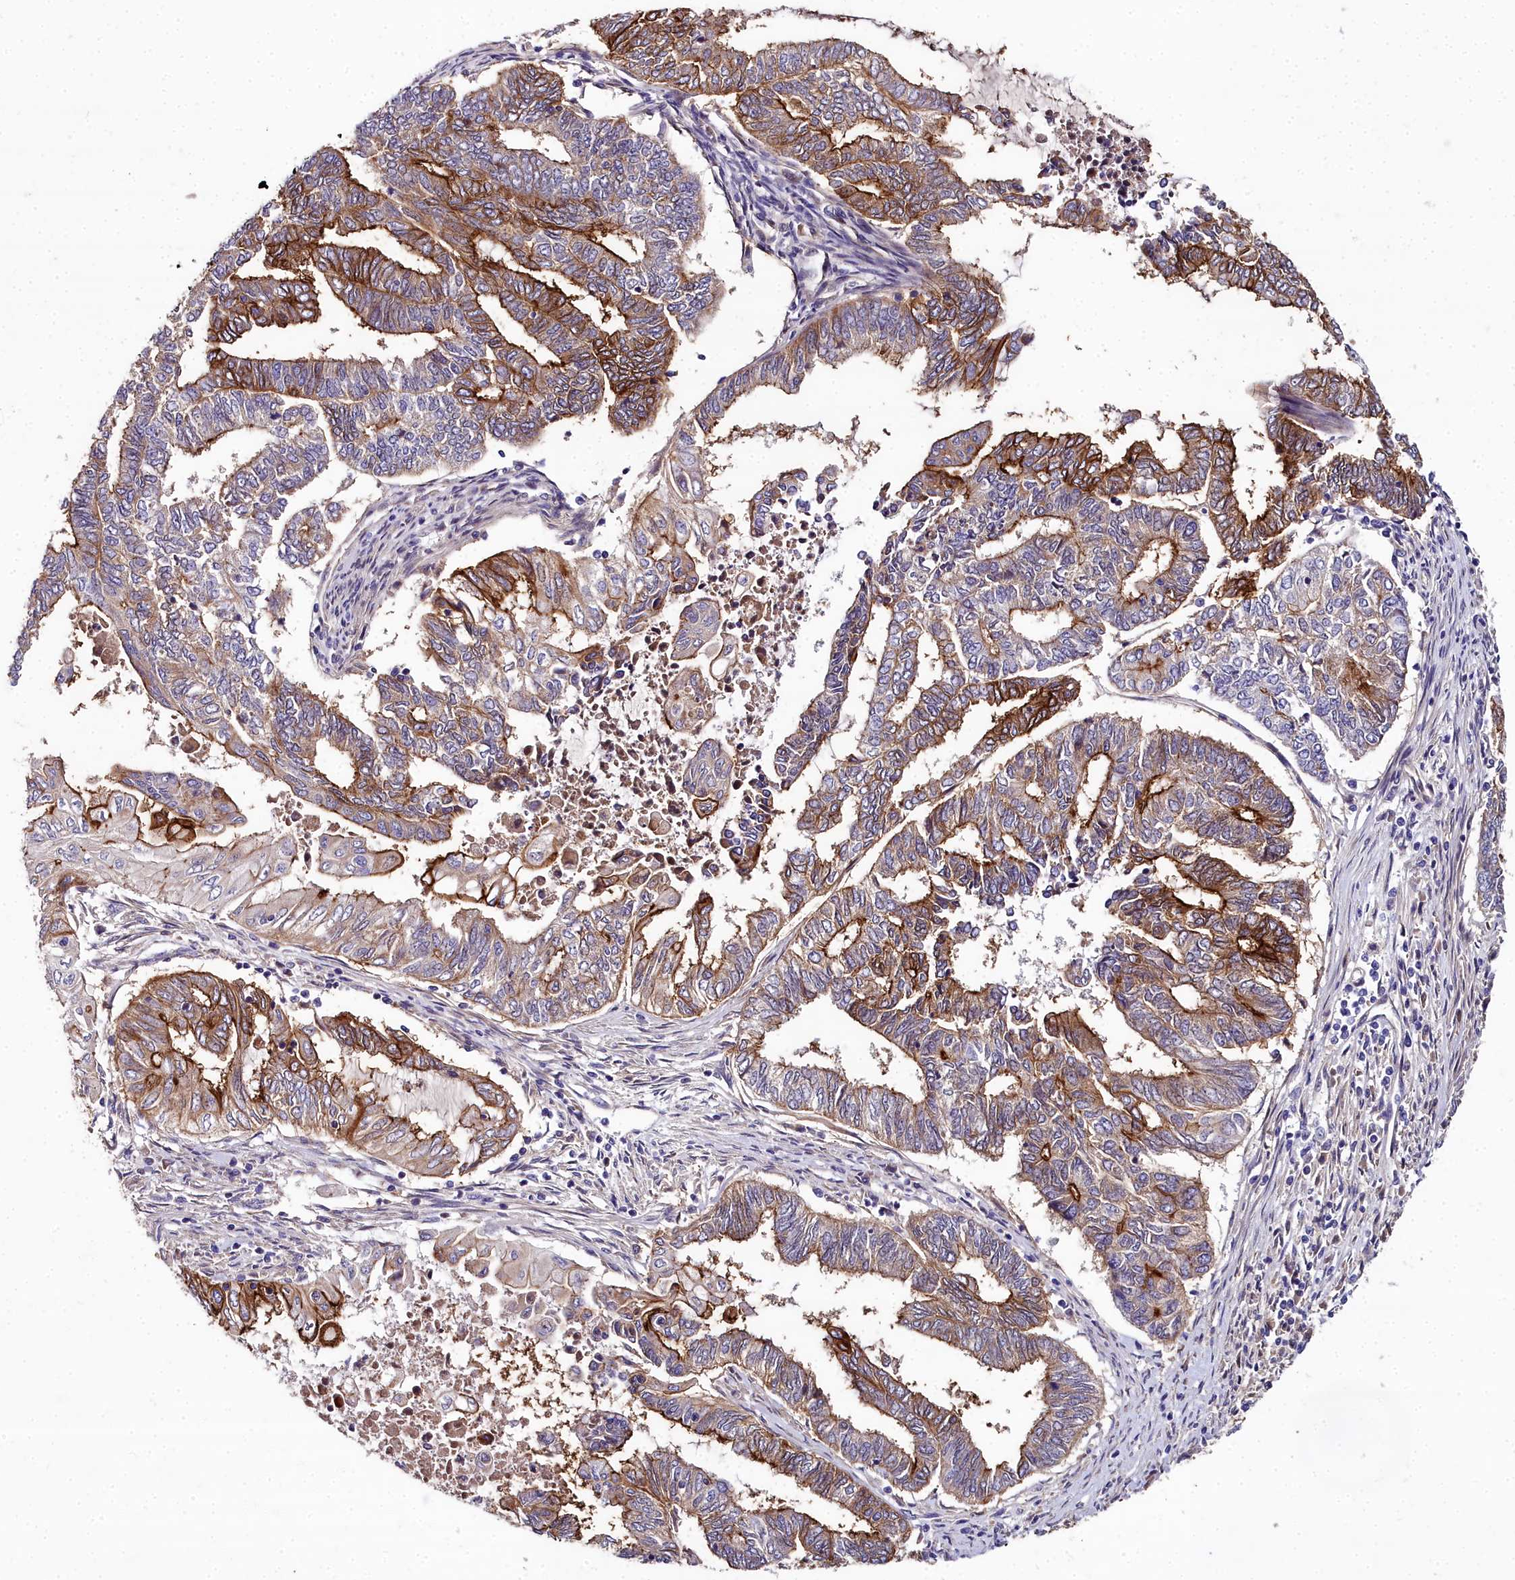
{"staining": {"intensity": "strong", "quantity": ">75%", "location": "cytoplasmic/membranous"}, "tissue": "endometrial cancer", "cell_type": "Tumor cells", "image_type": "cancer", "snomed": [{"axis": "morphology", "description": "Adenocarcinoma, NOS"}, {"axis": "topography", "description": "Uterus"}, {"axis": "topography", "description": "Endometrium"}], "caption": "This image demonstrates IHC staining of human endometrial adenocarcinoma, with high strong cytoplasmic/membranous positivity in about >75% of tumor cells.", "gene": "NT5M", "patient": {"sex": "female", "age": 70}}